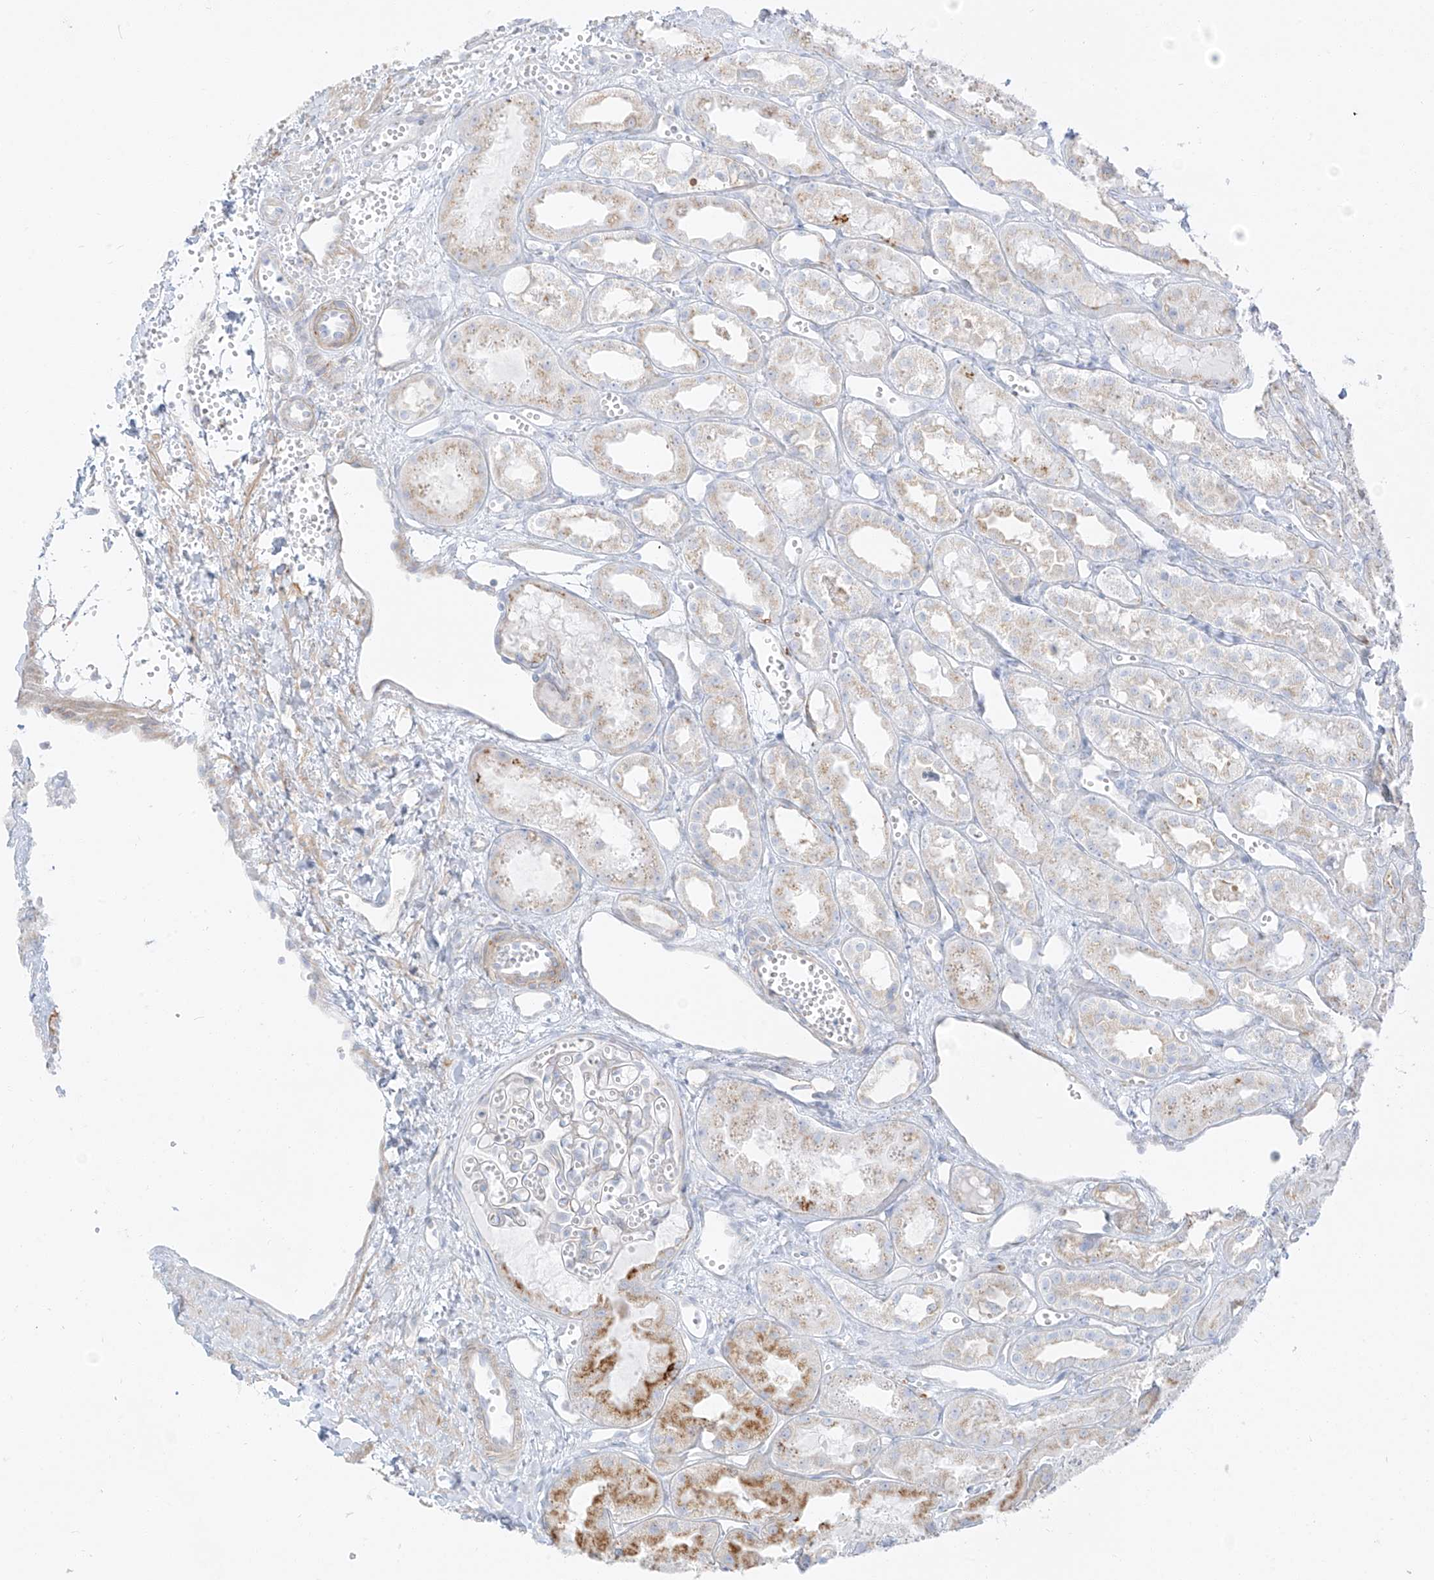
{"staining": {"intensity": "negative", "quantity": "none", "location": "none"}, "tissue": "kidney", "cell_type": "Cells in glomeruli", "image_type": "normal", "snomed": [{"axis": "morphology", "description": "Normal tissue, NOS"}, {"axis": "topography", "description": "Kidney"}], "caption": "High magnification brightfield microscopy of normal kidney stained with DAB (brown) and counterstained with hematoxylin (blue): cells in glomeruli show no significant staining. (Stains: DAB IHC with hematoxylin counter stain, Microscopy: brightfield microscopy at high magnification).", "gene": "SLC35F6", "patient": {"sex": "male", "age": 16}}